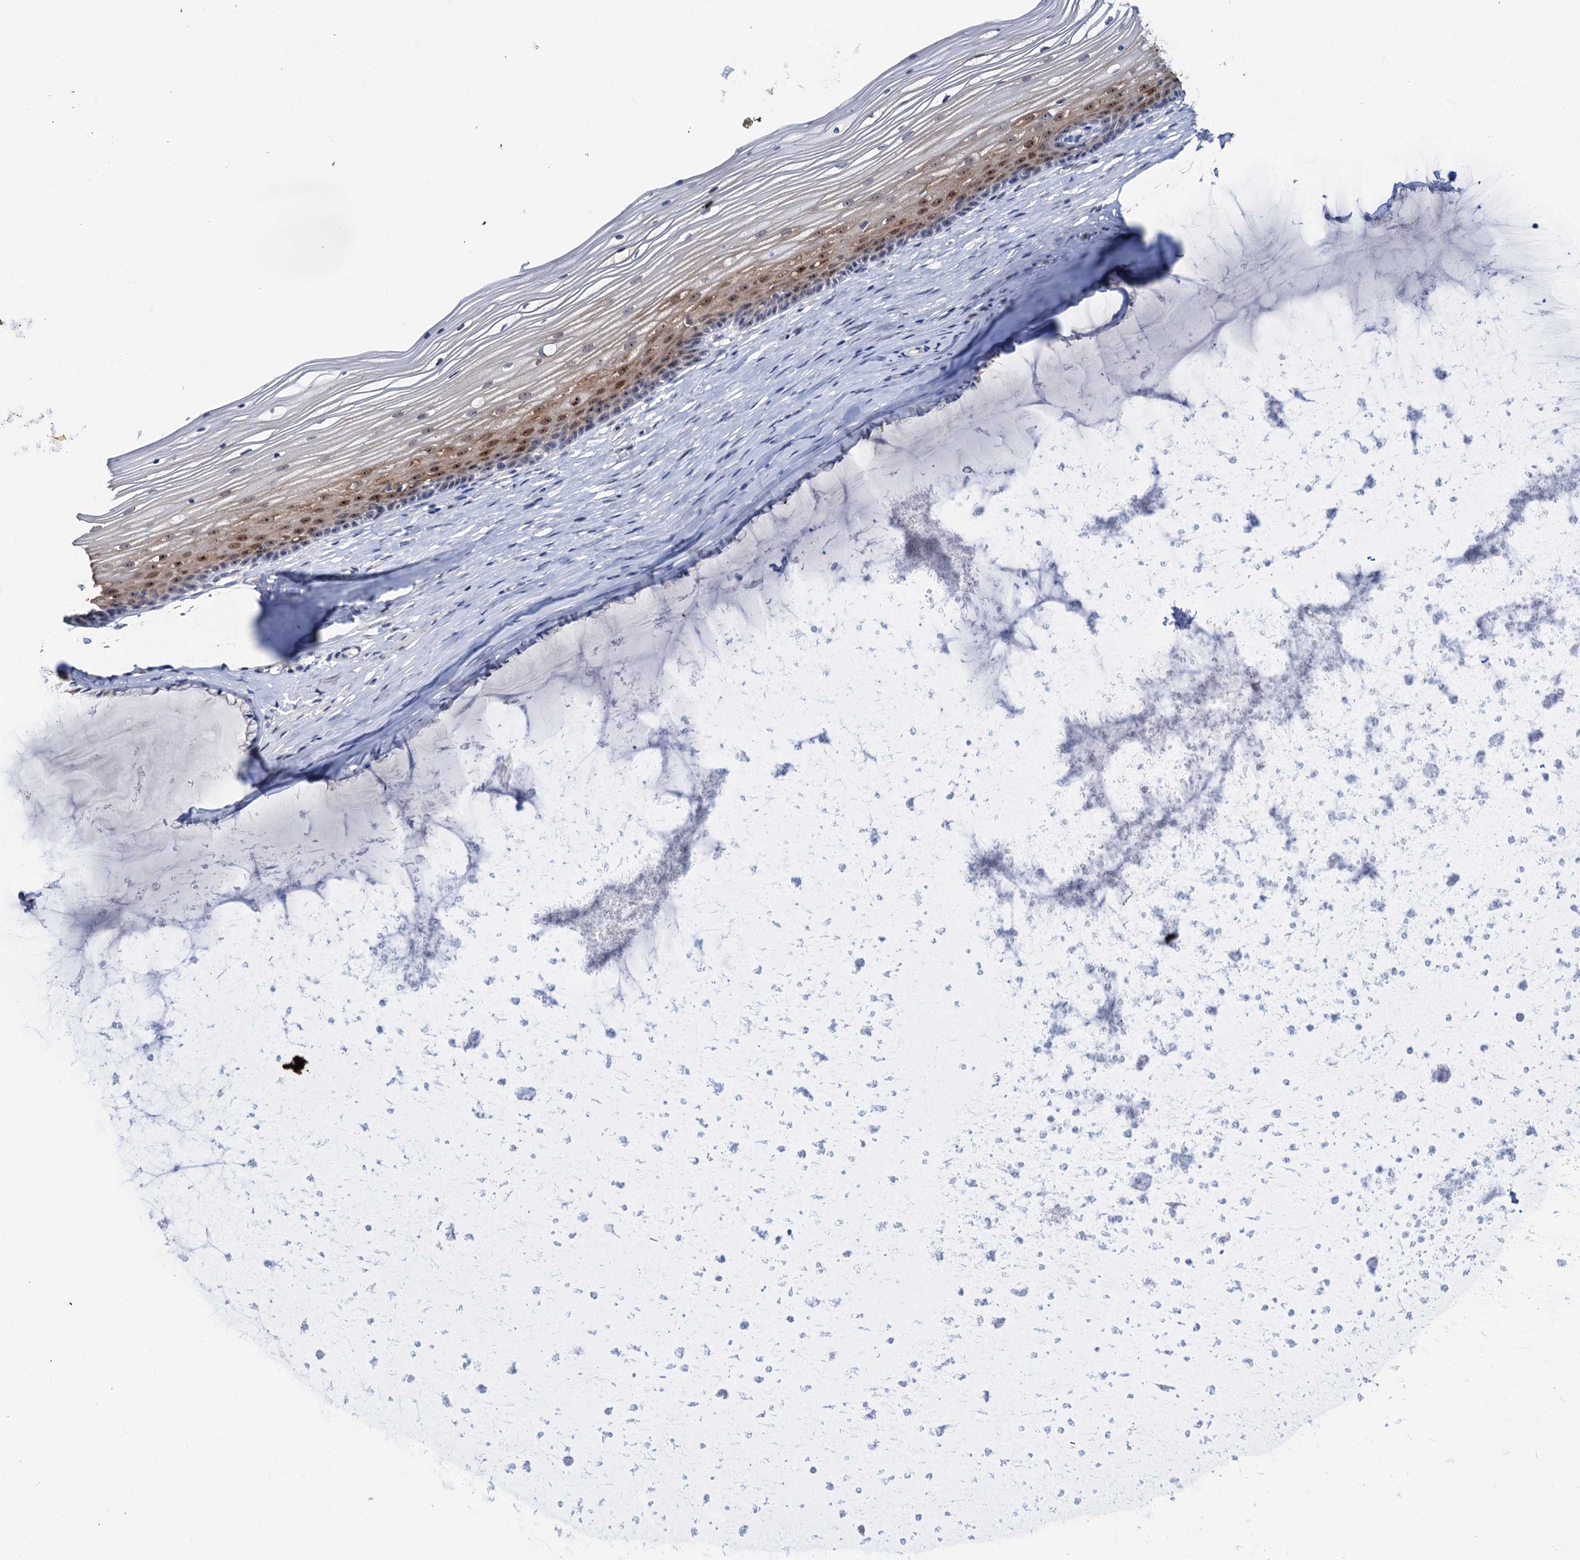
{"staining": {"intensity": "moderate", "quantity": ">75%", "location": "nuclear"}, "tissue": "vagina", "cell_type": "Squamous epithelial cells", "image_type": "normal", "snomed": [{"axis": "morphology", "description": "Normal tissue, NOS"}, {"axis": "topography", "description": "Vagina"}, {"axis": "topography", "description": "Cervix"}], "caption": "A brown stain labels moderate nuclear expression of a protein in squamous epithelial cells of benign vagina.", "gene": "C2CD3", "patient": {"sex": "female", "age": 40}}